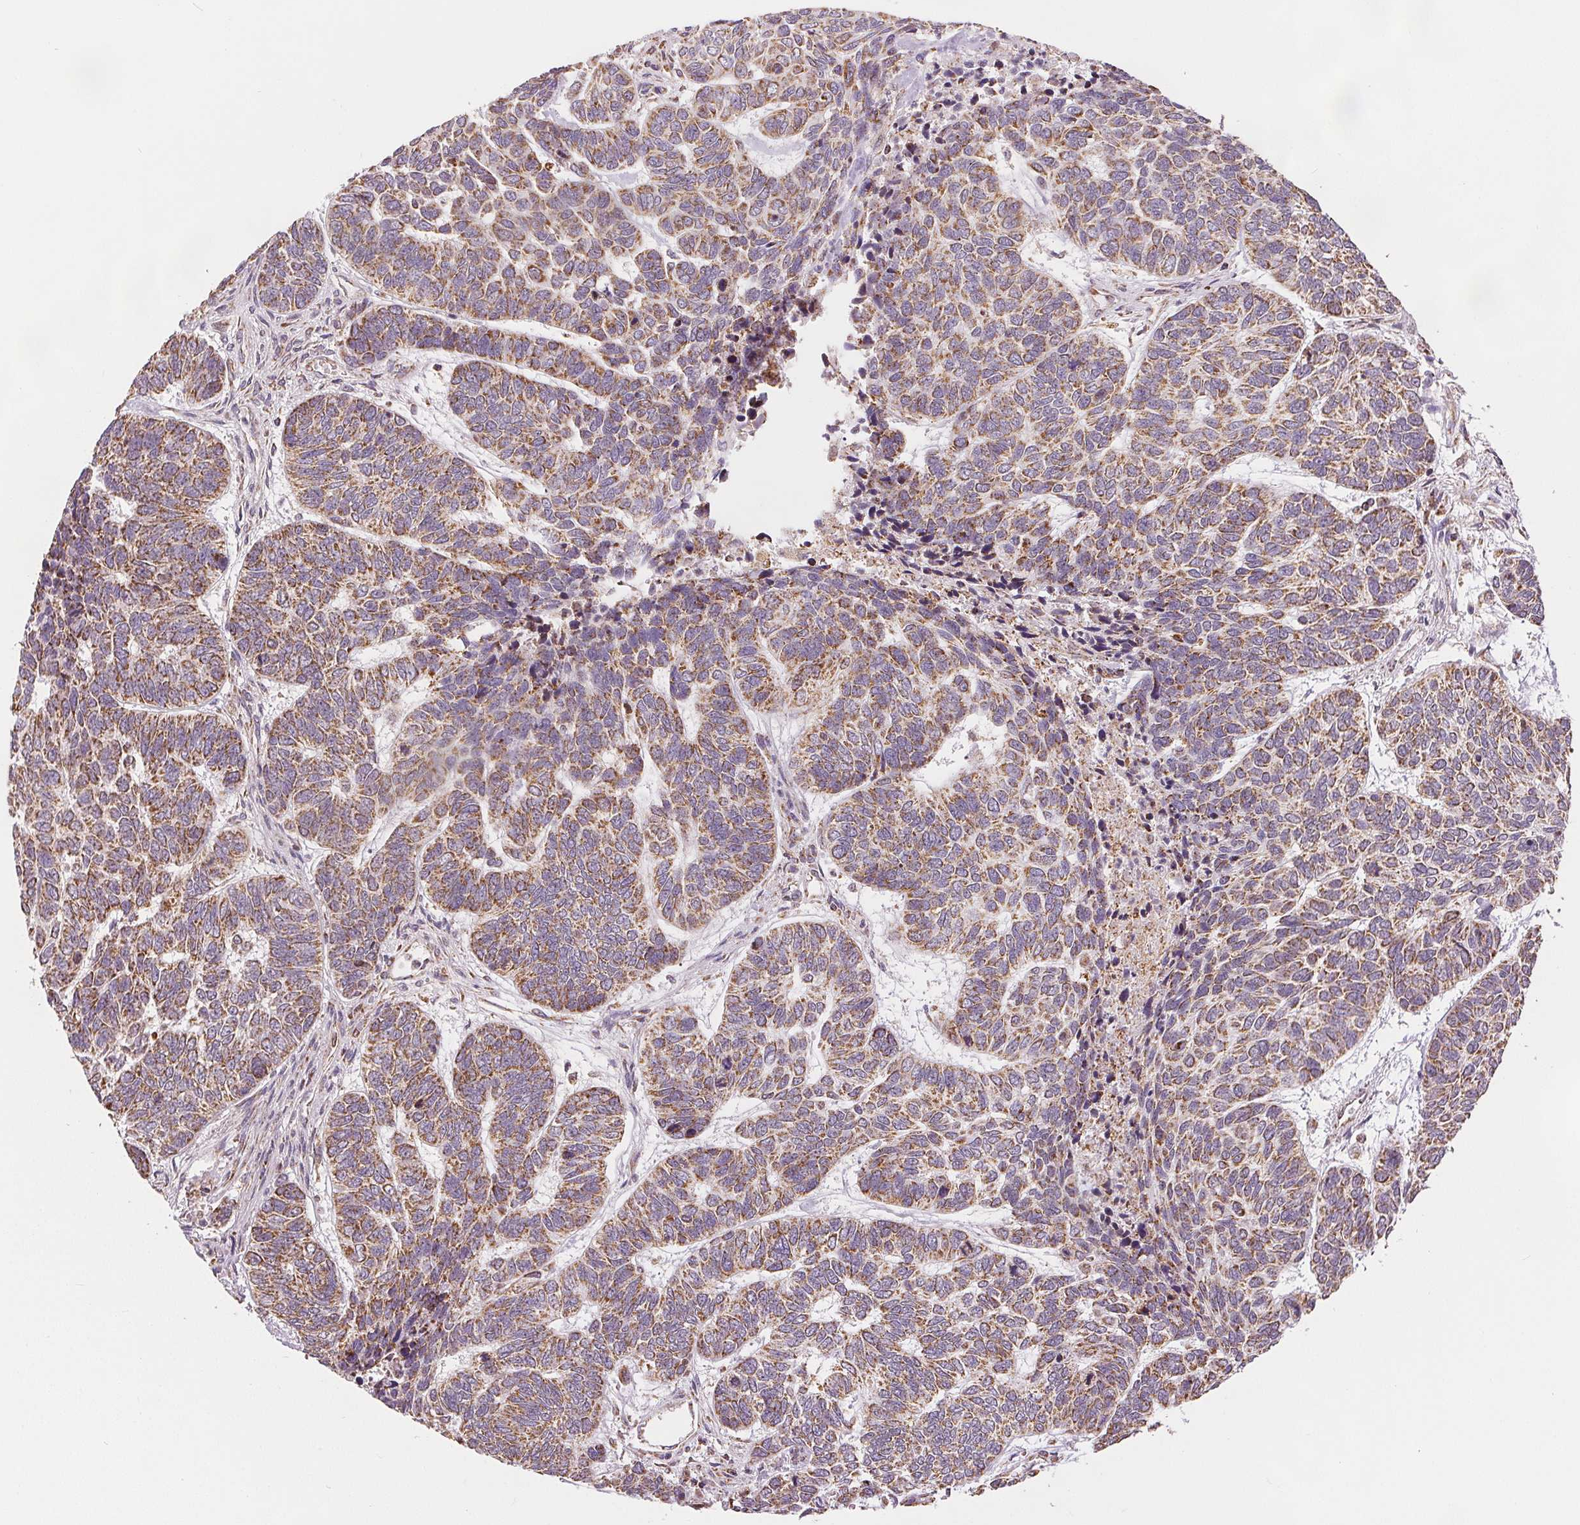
{"staining": {"intensity": "moderate", "quantity": ">75%", "location": "cytoplasmic/membranous"}, "tissue": "skin cancer", "cell_type": "Tumor cells", "image_type": "cancer", "snomed": [{"axis": "morphology", "description": "Basal cell carcinoma"}, {"axis": "topography", "description": "Skin"}], "caption": "Brown immunohistochemical staining in human skin cancer (basal cell carcinoma) demonstrates moderate cytoplasmic/membranous expression in approximately >75% of tumor cells.", "gene": "SDHB", "patient": {"sex": "female", "age": 65}}